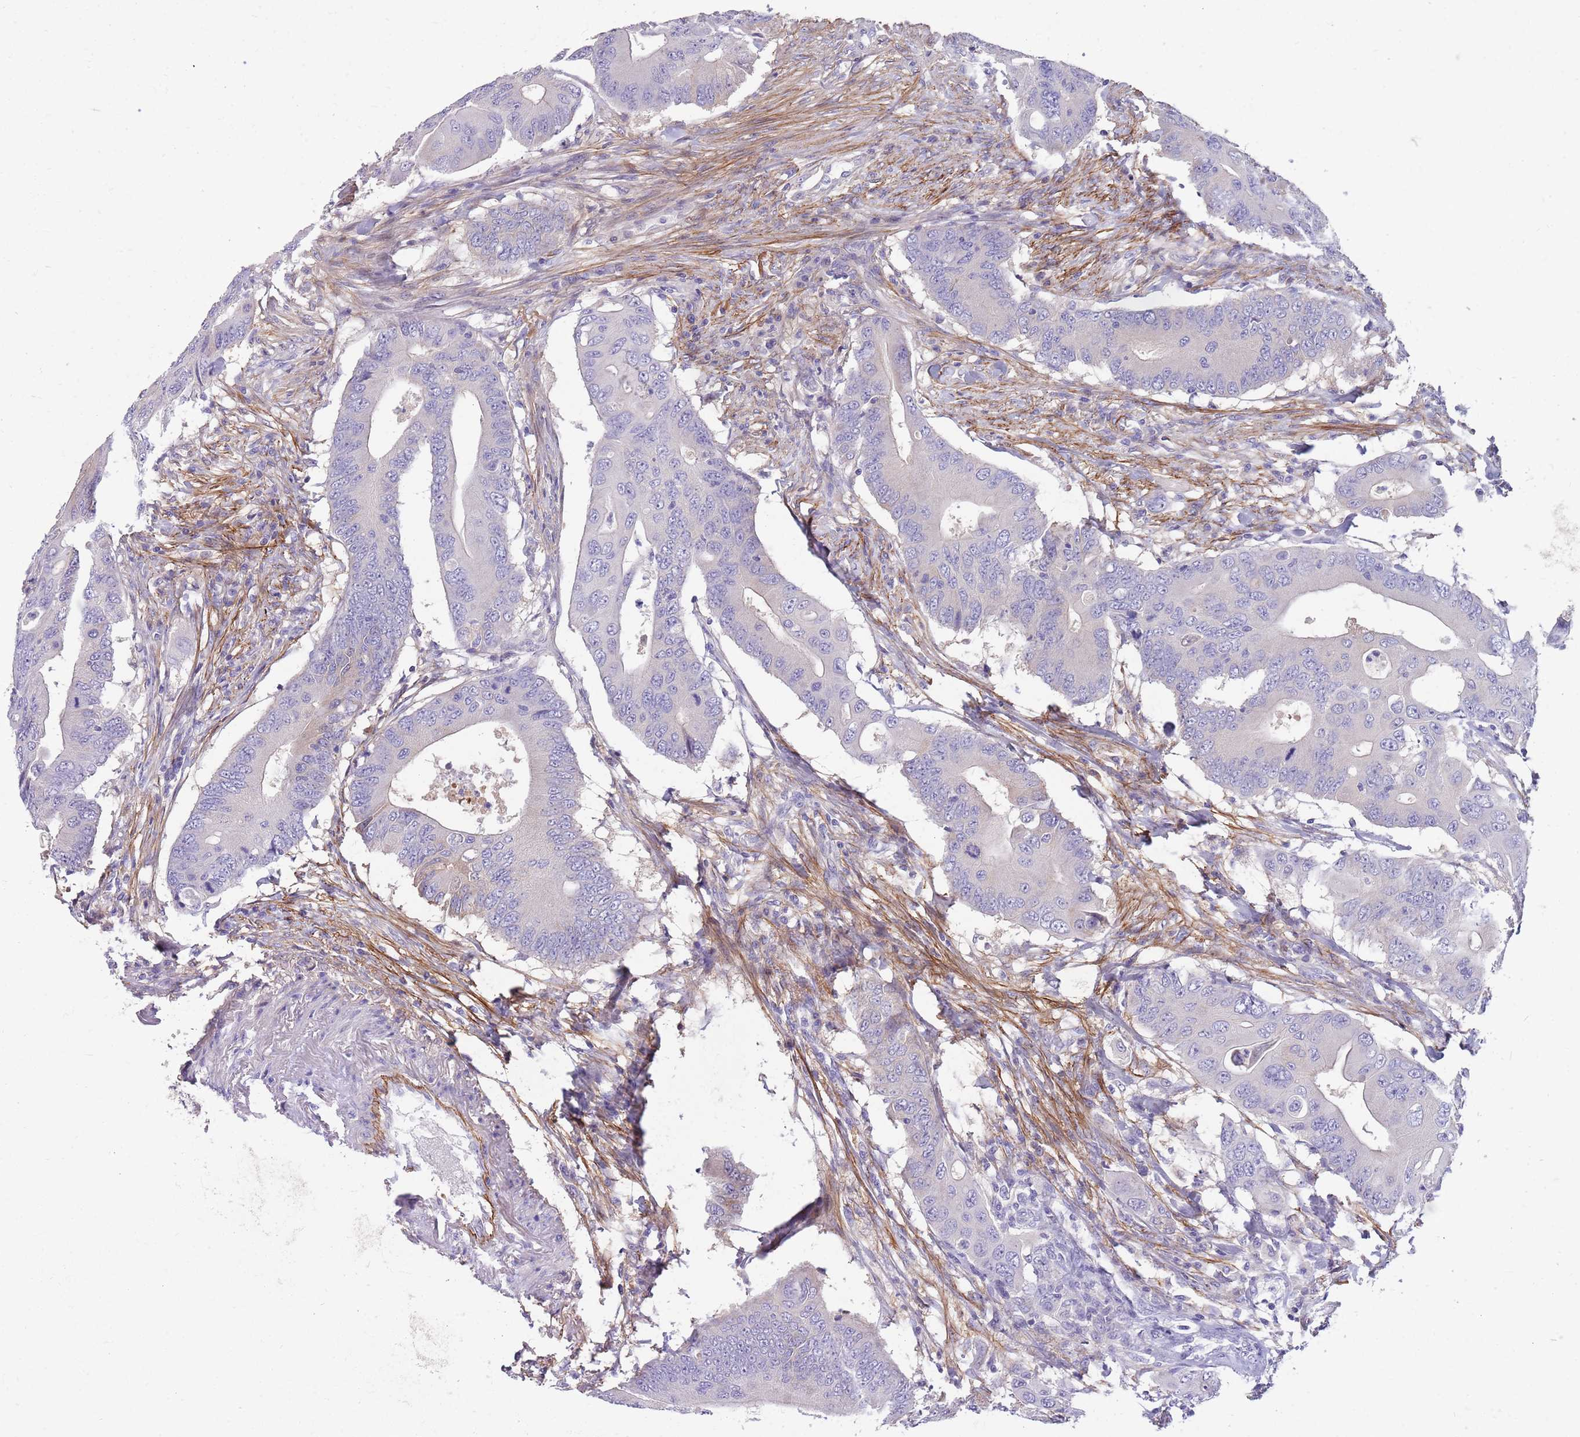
{"staining": {"intensity": "negative", "quantity": "none", "location": "none"}, "tissue": "colorectal cancer", "cell_type": "Tumor cells", "image_type": "cancer", "snomed": [{"axis": "morphology", "description": "Adenocarcinoma, NOS"}, {"axis": "topography", "description": "Colon"}], "caption": "An IHC photomicrograph of colorectal cancer is shown. There is no staining in tumor cells of colorectal cancer.", "gene": "LEPROTL1", "patient": {"sex": "male", "age": 71}}